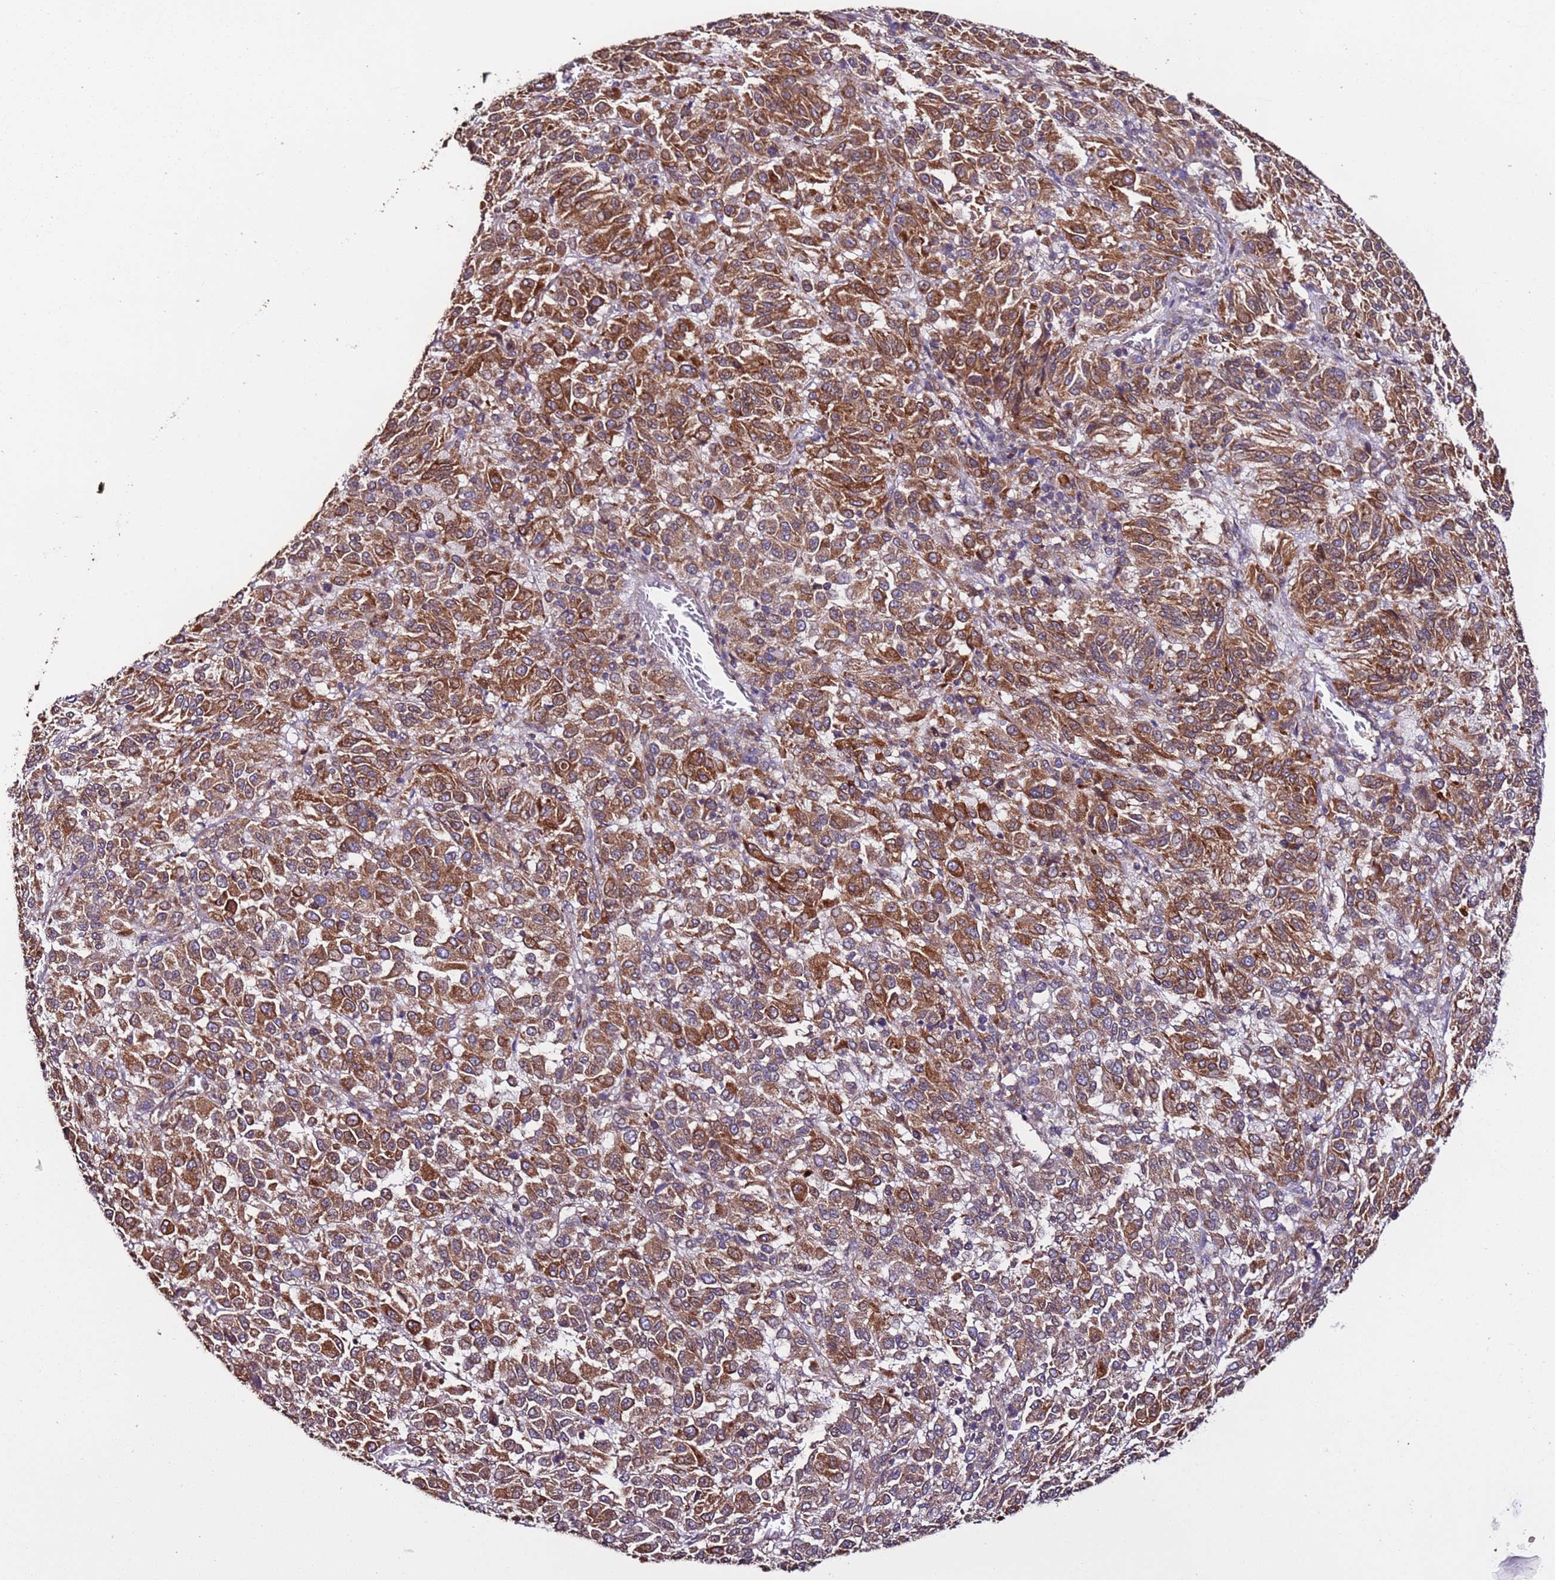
{"staining": {"intensity": "strong", "quantity": ">75%", "location": "cytoplasmic/membranous"}, "tissue": "melanoma", "cell_type": "Tumor cells", "image_type": "cancer", "snomed": [{"axis": "morphology", "description": "Malignant melanoma, Metastatic site"}, {"axis": "topography", "description": "Lung"}], "caption": "Malignant melanoma (metastatic site) was stained to show a protein in brown. There is high levels of strong cytoplasmic/membranous expression in about >75% of tumor cells. Immunohistochemistry (ihc) stains the protein of interest in brown and the nuclei are stained blue.", "gene": "SLC41A3", "patient": {"sex": "male", "age": 64}}